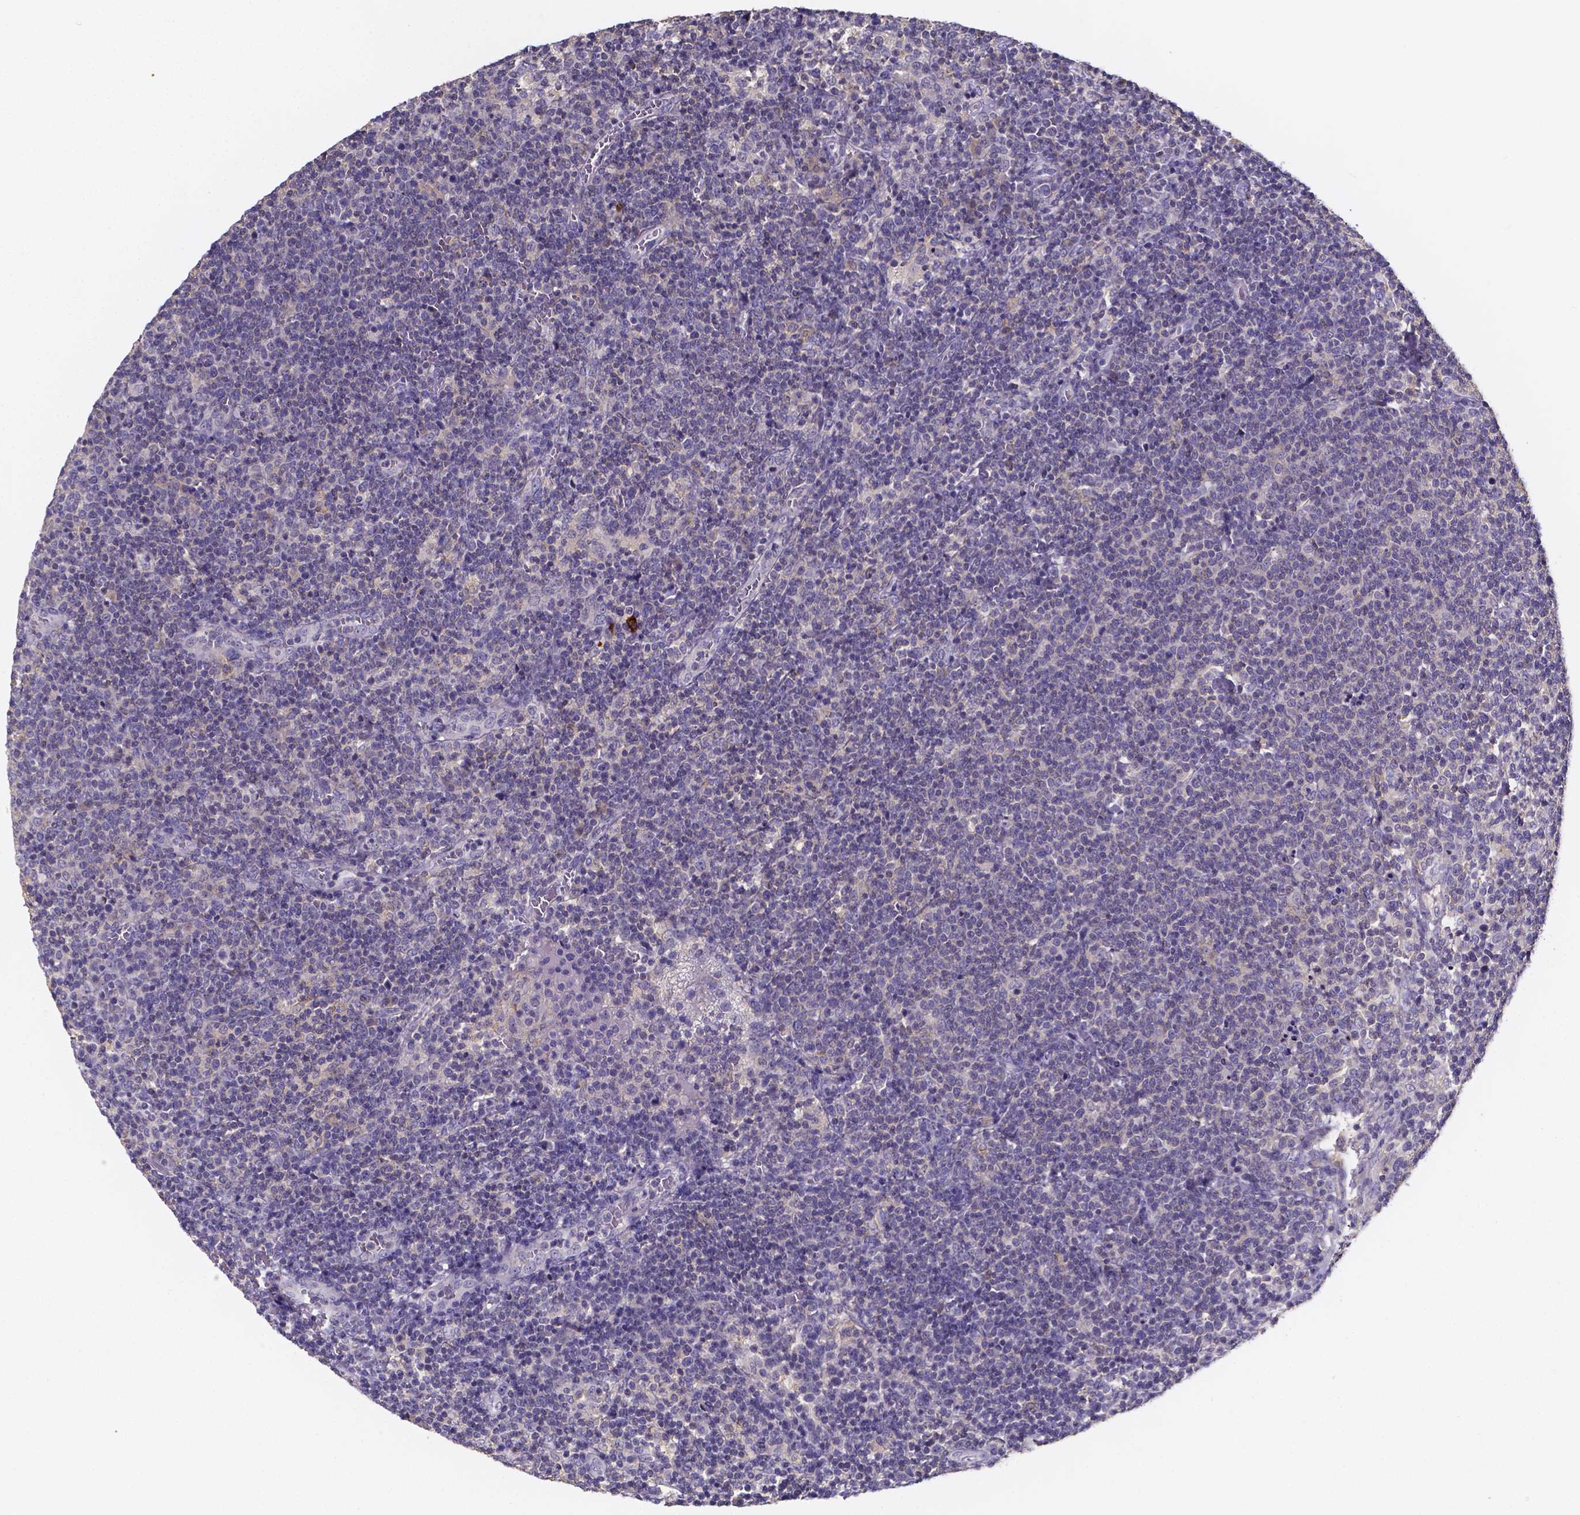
{"staining": {"intensity": "negative", "quantity": "none", "location": "none"}, "tissue": "lymphoma", "cell_type": "Tumor cells", "image_type": "cancer", "snomed": [{"axis": "morphology", "description": "Malignant lymphoma, non-Hodgkin's type, High grade"}, {"axis": "topography", "description": "Lymph node"}], "caption": "High power microscopy photomicrograph of an IHC histopathology image of malignant lymphoma, non-Hodgkin's type (high-grade), revealing no significant positivity in tumor cells.", "gene": "SPOCD1", "patient": {"sex": "male", "age": 61}}